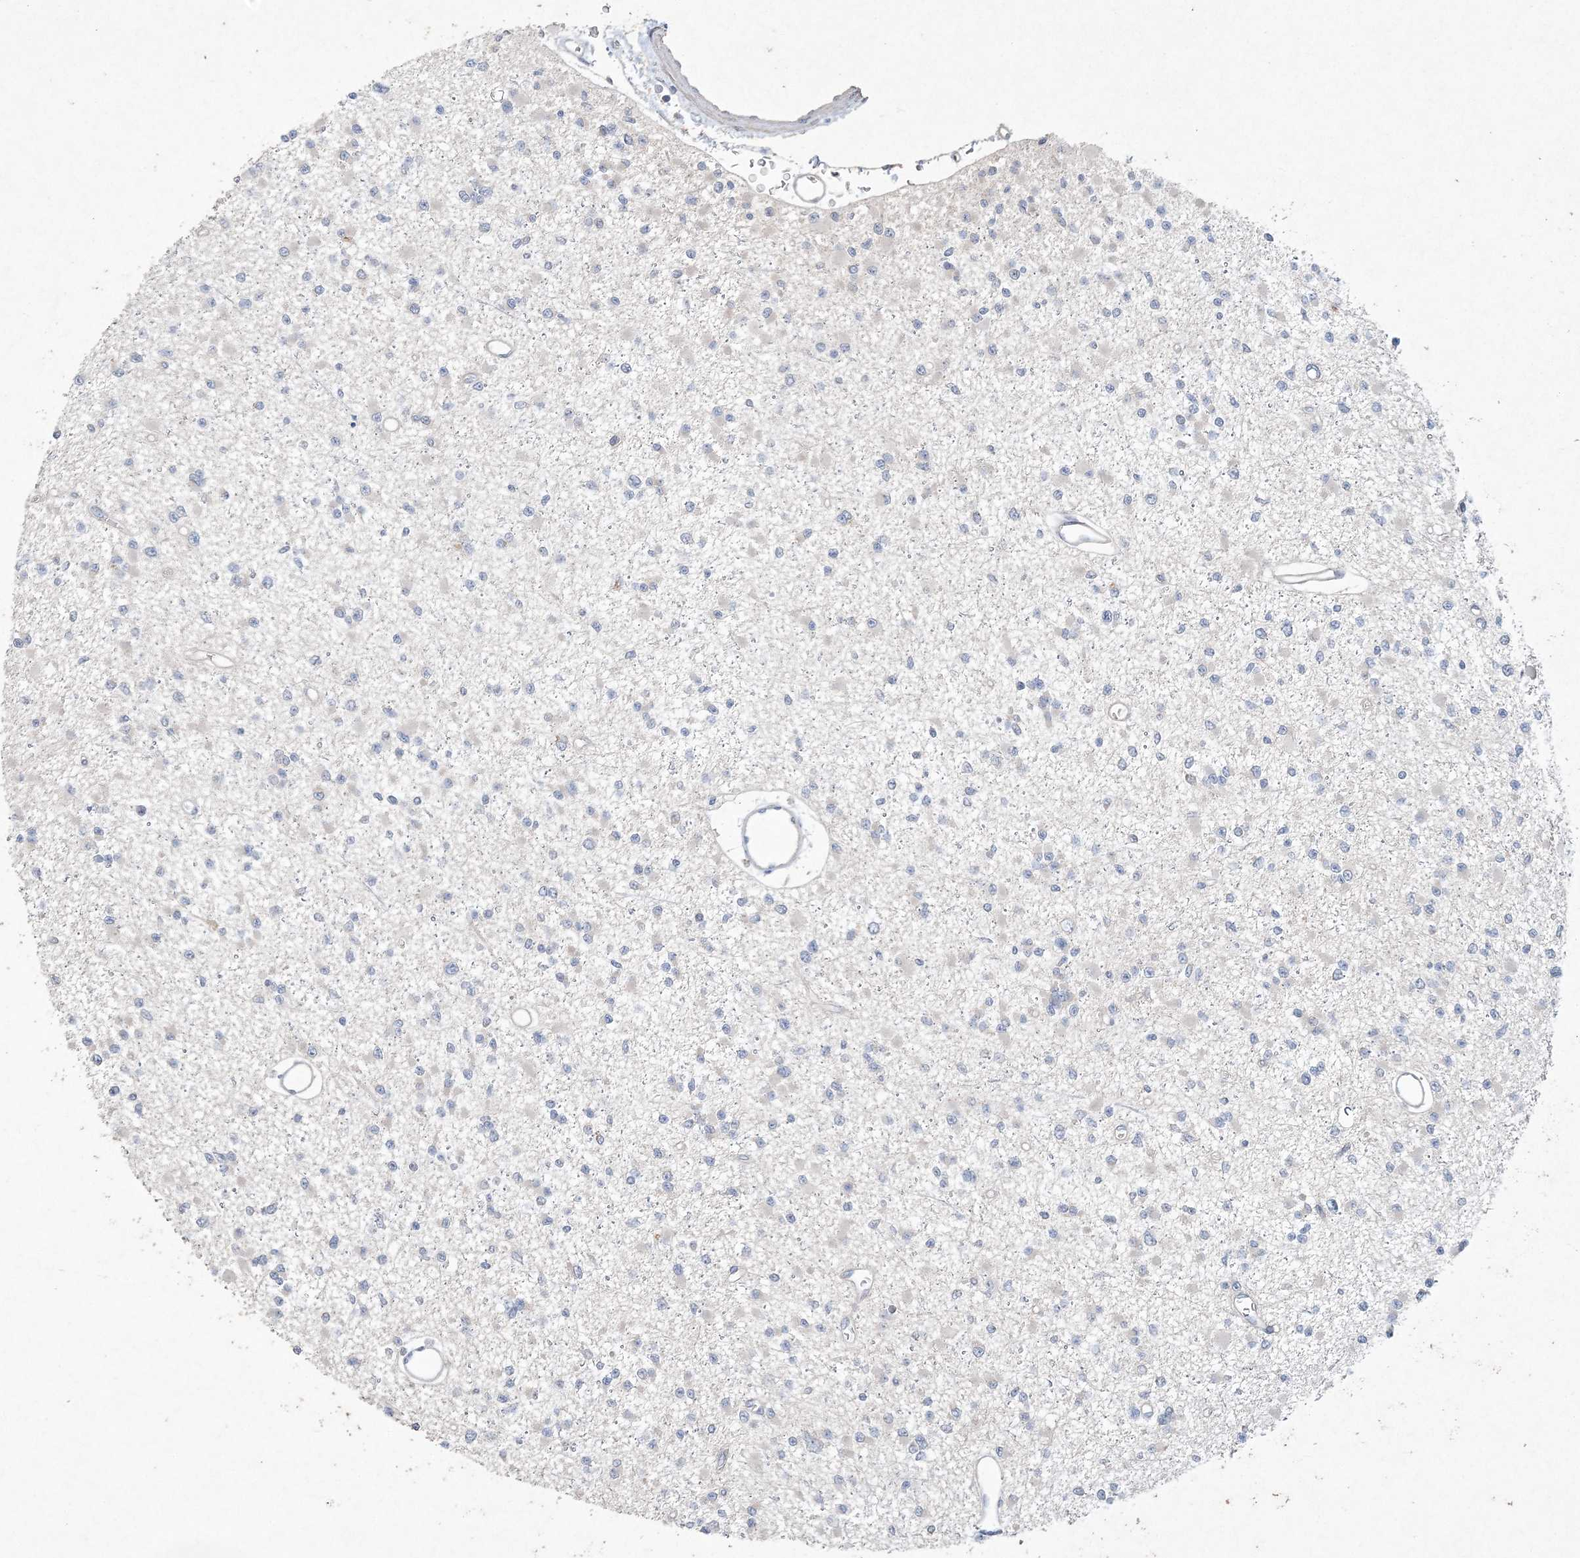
{"staining": {"intensity": "negative", "quantity": "none", "location": "none"}, "tissue": "glioma", "cell_type": "Tumor cells", "image_type": "cancer", "snomed": [{"axis": "morphology", "description": "Glioma, malignant, Low grade"}, {"axis": "topography", "description": "Brain"}], "caption": "A high-resolution micrograph shows immunohistochemistry staining of glioma, which exhibits no significant positivity in tumor cells.", "gene": "DNAH5", "patient": {"sex": "female", "age": 22}}